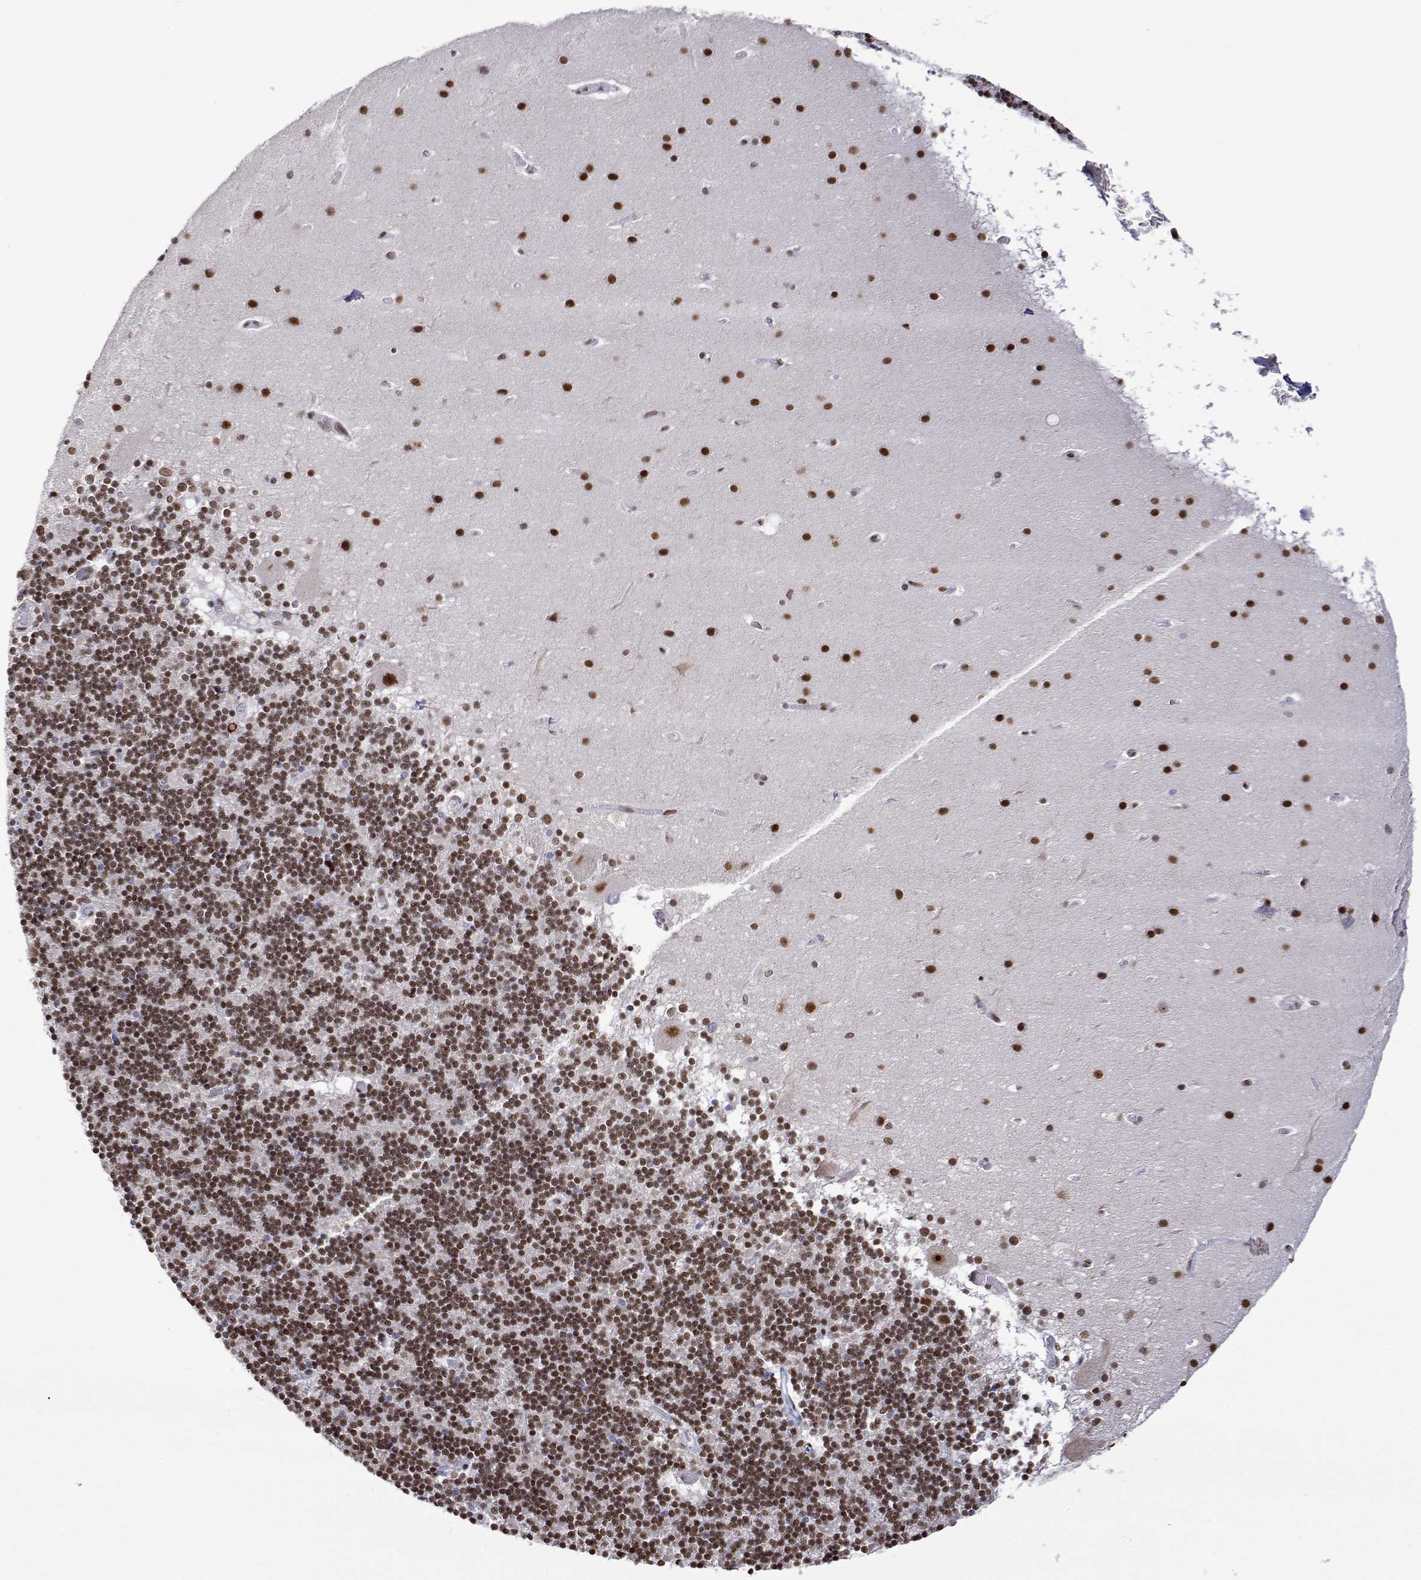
{"staining": {"intensity": "moderate", "quantity": ">75%", "location": "nuclear"}, "tissue": "cerebellum", "cell_type": "Cells in granular layer", "image_type": "normal", "snomed": [{"axis": "morphology", "description": "Normal tissue, NOS"}, {"axis": "topography", "description": "Cerebellum"}], "caption": "IHC (DAB) staining of benign human cerebellum reveals moderate nuclear protein expression in about >75% of cells in granular layer. Nuclei are stained in blue.", "gene": "ADAR", "patient": {"sex": "male", "age": 70}}